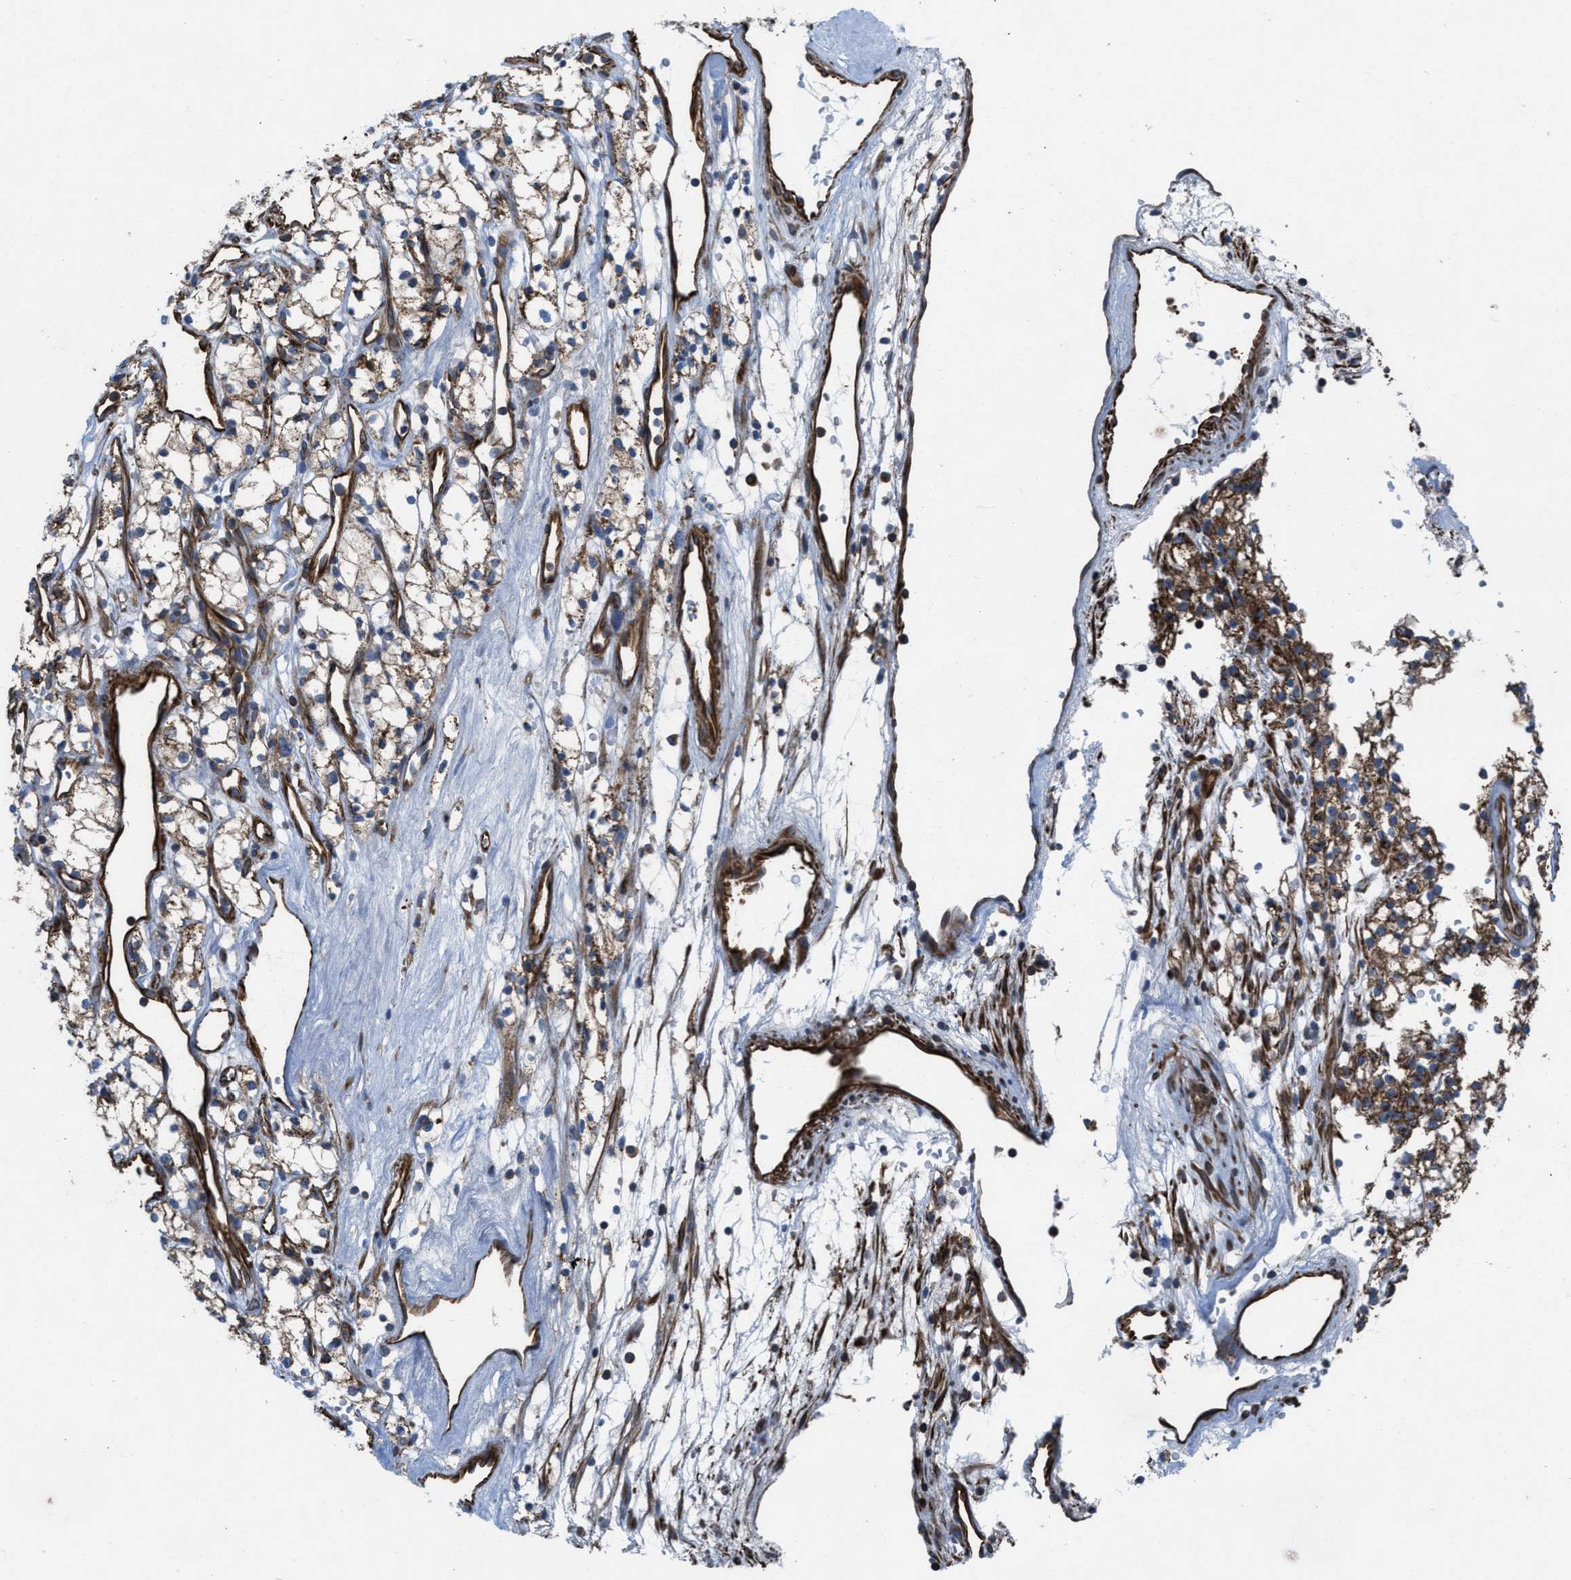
{"staining": {"intensity": "moderate", "quantity": "25%-75%", "location": "cytoplasmic/membranous"}, "tissue": "renal cancer", "cell_type": "Tumor cells", "image_type": "cancer", "snomed": [{"axis": "morphology", "description": "Adenocarcinoma, NOS"}, {"axis": "topography", "description": "Kidney"}], "caption": "Immunohistochemical staining of renal cancer (adenocarcinoma) demonstrates moderate cytoplasmic/membranous protein expression in approximately 25%-75% of tumor cells.", "gene": "SLC6A9", "patient": {"sex": "male", "age": 46}}